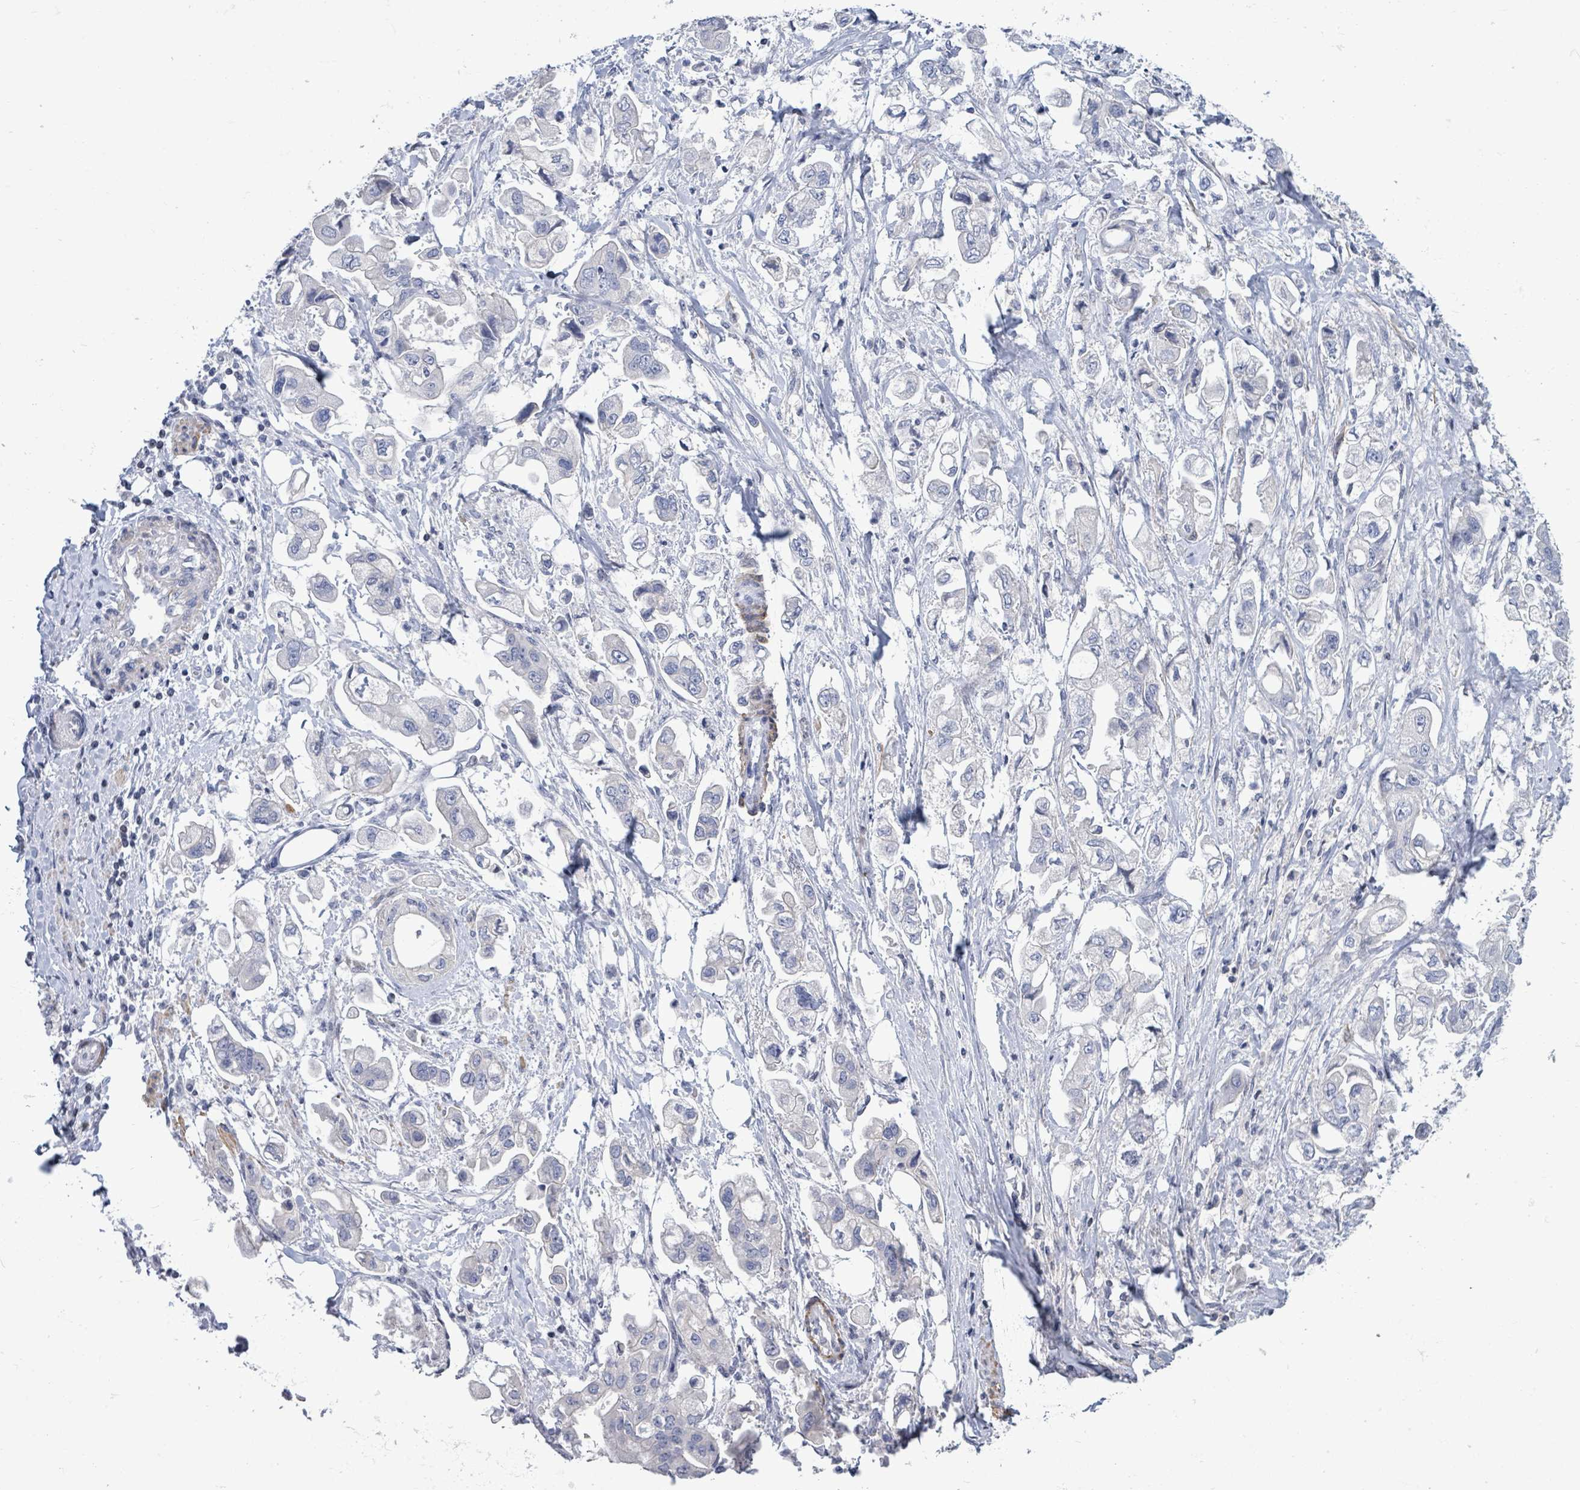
{"staining": {"intensity": "negative", "quantity": "none", "location": "none"}, "tissue": "stomach cancer", "cell_type": "Tumor cells", "image_type": "cancer", "snomed": [{"axis": "morphology", "description": "Adenocarcinoma, NOS"}, {"axis": "topography", "description": "Stomach"}], "caption": "An image of human stomach cancer is negative for staining in tumor cells.", "gene": "NTN3", "patient": {"sex": "male", "age": 62}}